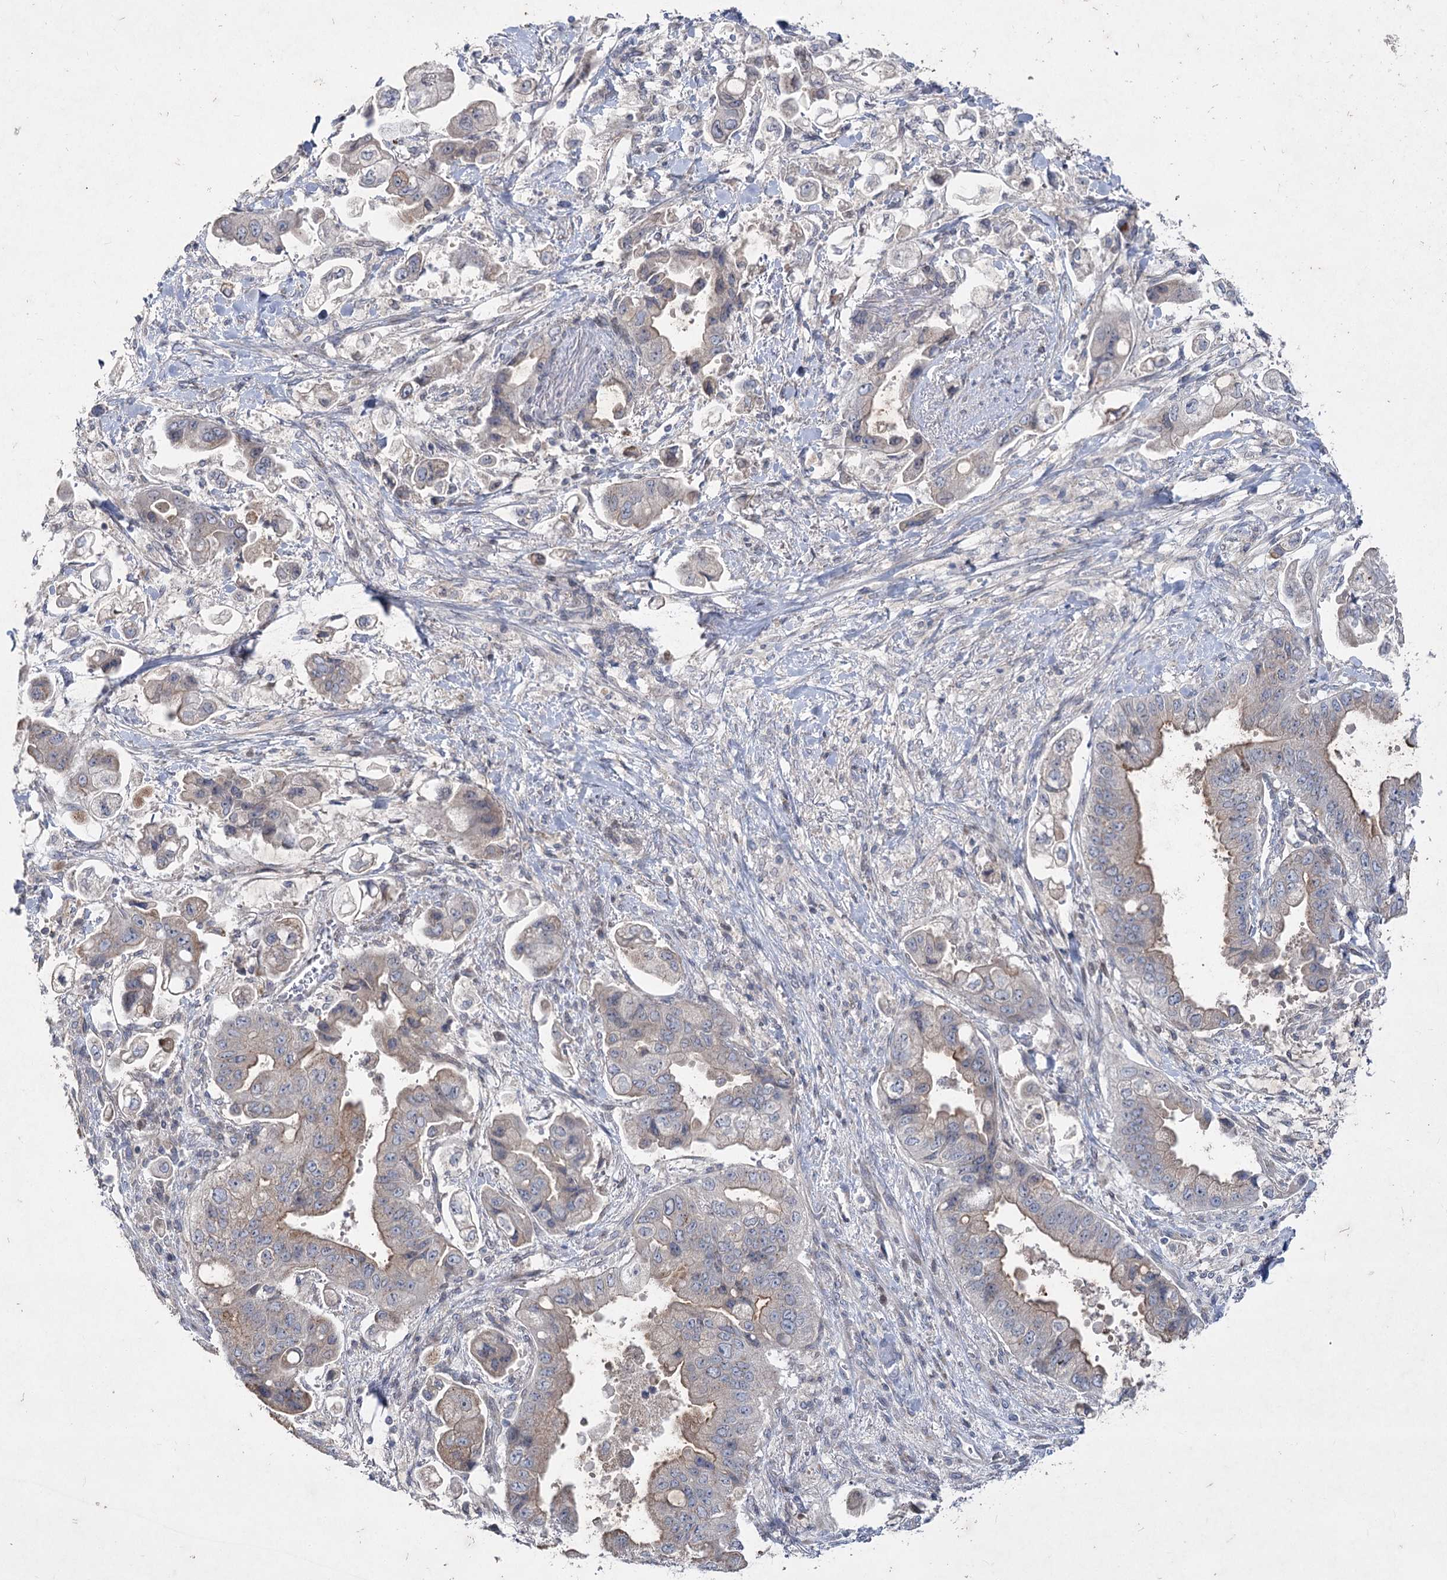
{"staining": {"intensity": "moderate", "quantity": "<25%", "location": "cytoplasmic/membranous"}, "tissue": "stomach cancer", "cell_type": "Tumor cells", "image_type": "cancer", "snomed": [{"axis": "morphology", "description": "Adenocarcinoma, NOS"}, {"axis": "topography", "description": "Stomach"}], "caption": "Stomach cancer stained with immunohistochemistry shows moderate cytoplasmic/membranous staining in approximately <25% of tumor cells. Immunohistochemistry stains the protein in brown and the nuclei are stained blue.", "gene": "SH3BP5L", "patient": {"sex": "male", "age": 62}}